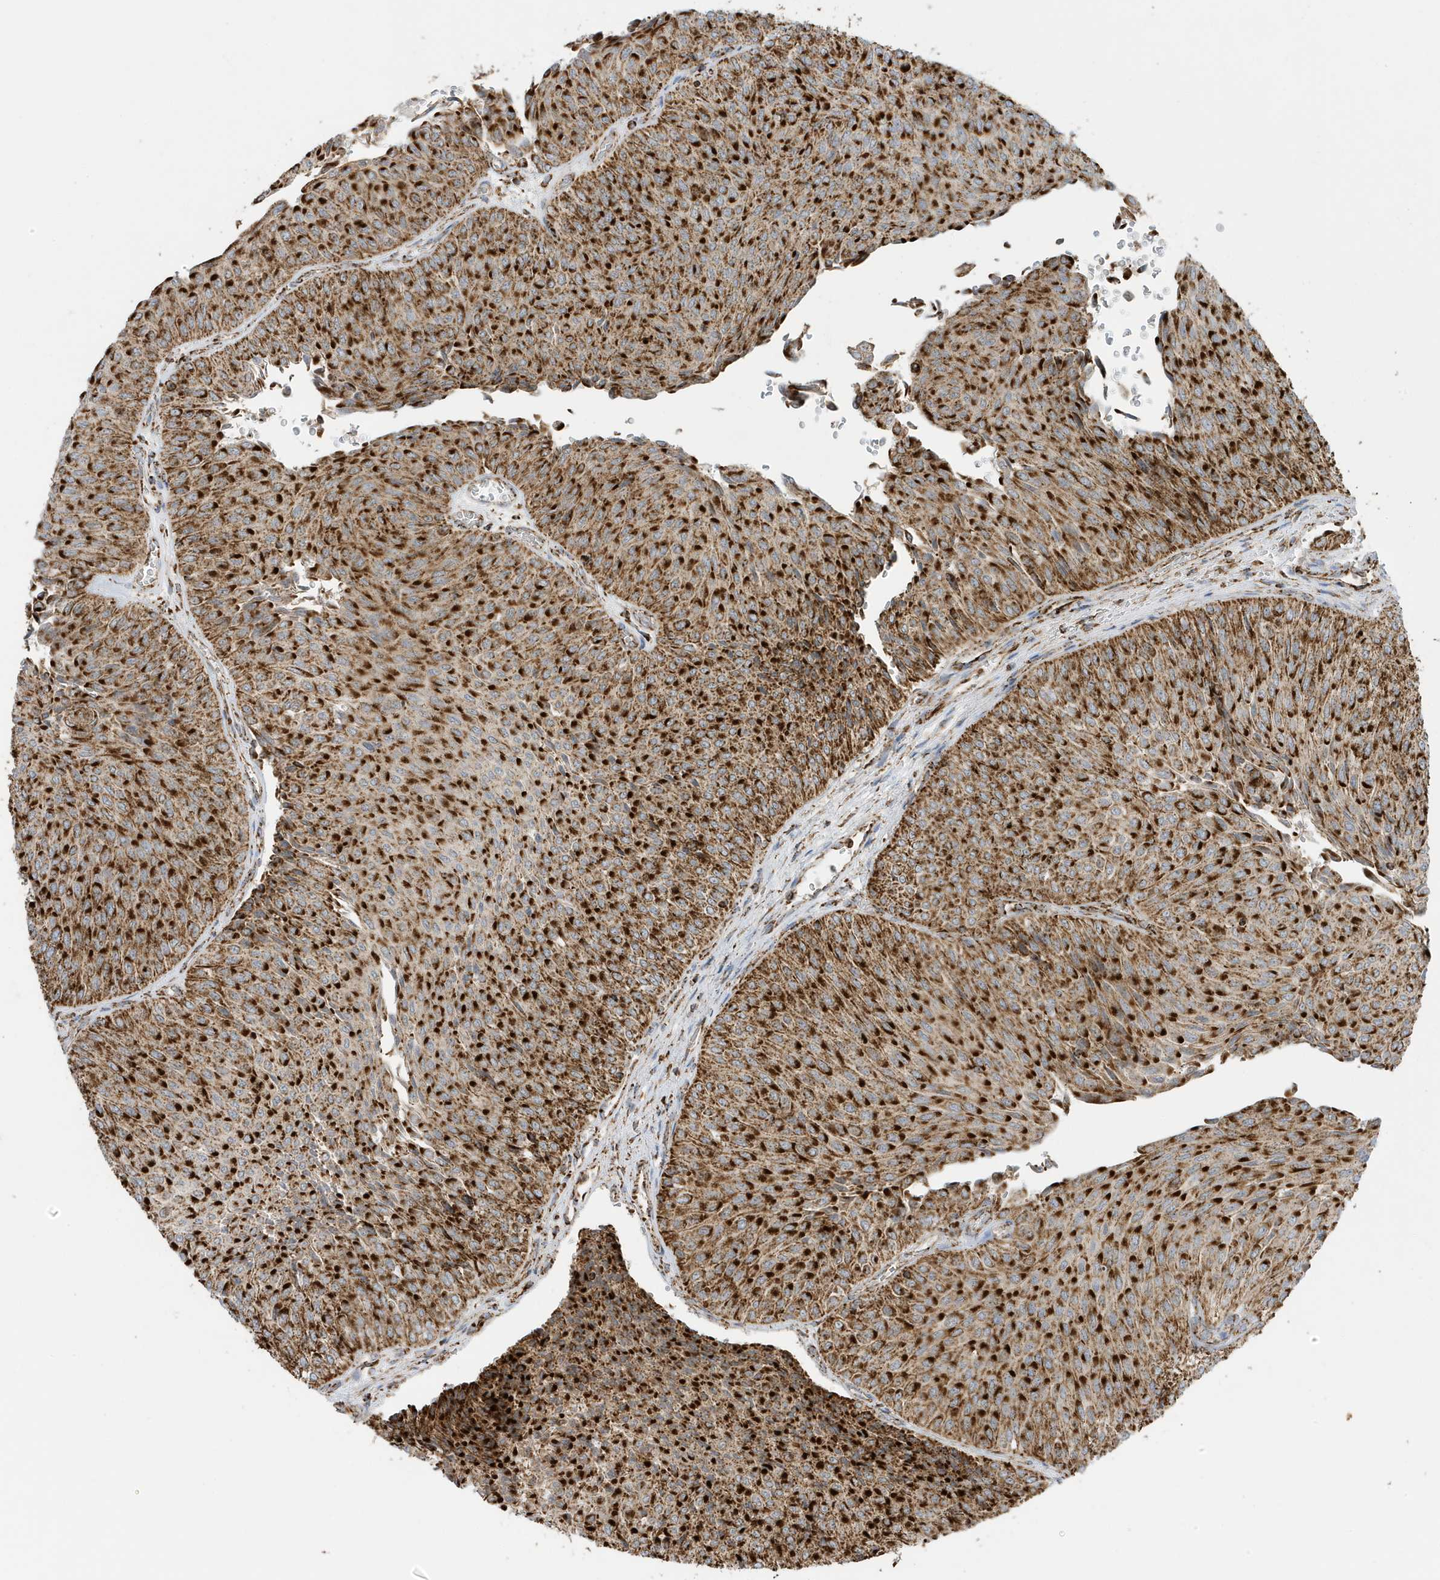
{"staining": {"intensity": "strong", "quantity": ">75%", "location": "cytoplasmic/membranous"}, "tissue": "urothelial cancer", "cell_type": "Tumor cells", "image_type": "cancer", "snomed": [{"axis": "morphology", "description": "Urothelial carcinoma, Low grade"}, {"axis": "topography", "description": "Urinary bladder"}], "caption": "Protein analysis of urothelial carcinoma (low-grade) tissue exhibits strong cytoplasmic/membranous expression in about >75% of tumor cells.", "gene": "ATP5ME", "patient": {"sex": "male", "age": 78}}